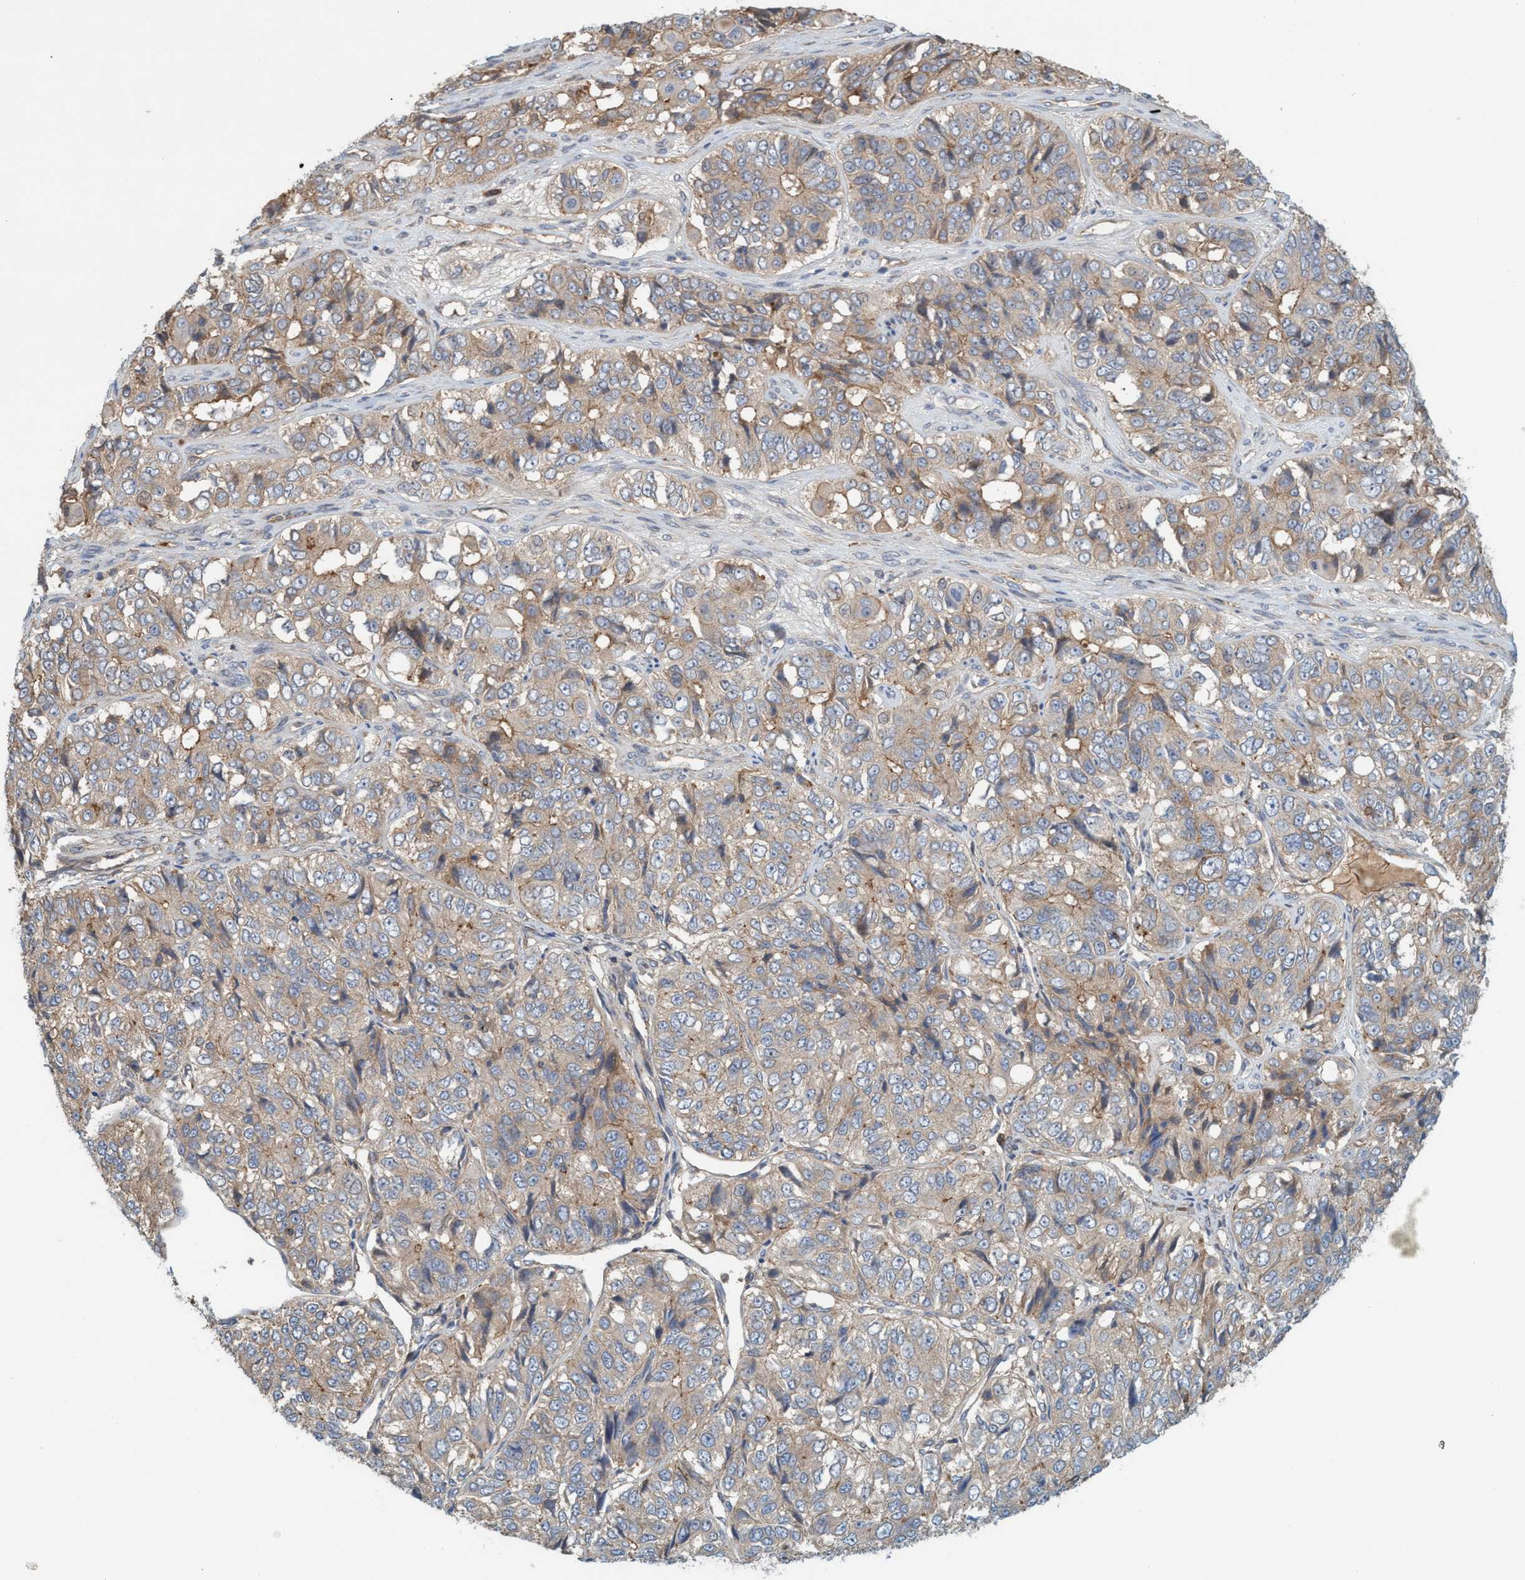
{"staining": {"intensity": "weak", "quantity": ">75%", "location": "cytoplasmic/membranous"}, "tissue": "ovarian cancer", "cell_type": "Tumor cells", "image_type": "cancer", "snomed": [{"axis": "morphology", "description": "Carcinoma, endometroid"}, {"axis": "topography", "description": "Ovary"}], "caption": "Brown immunohistochemical staining in ovarian endometroid carcinoma reveals weak cytoplasmic/membranous staining in about >75% of tumor cells. Nuclei are stained in blue.", "gene": "SPECC1", "patient": {"sex": "female", "age": 51}}